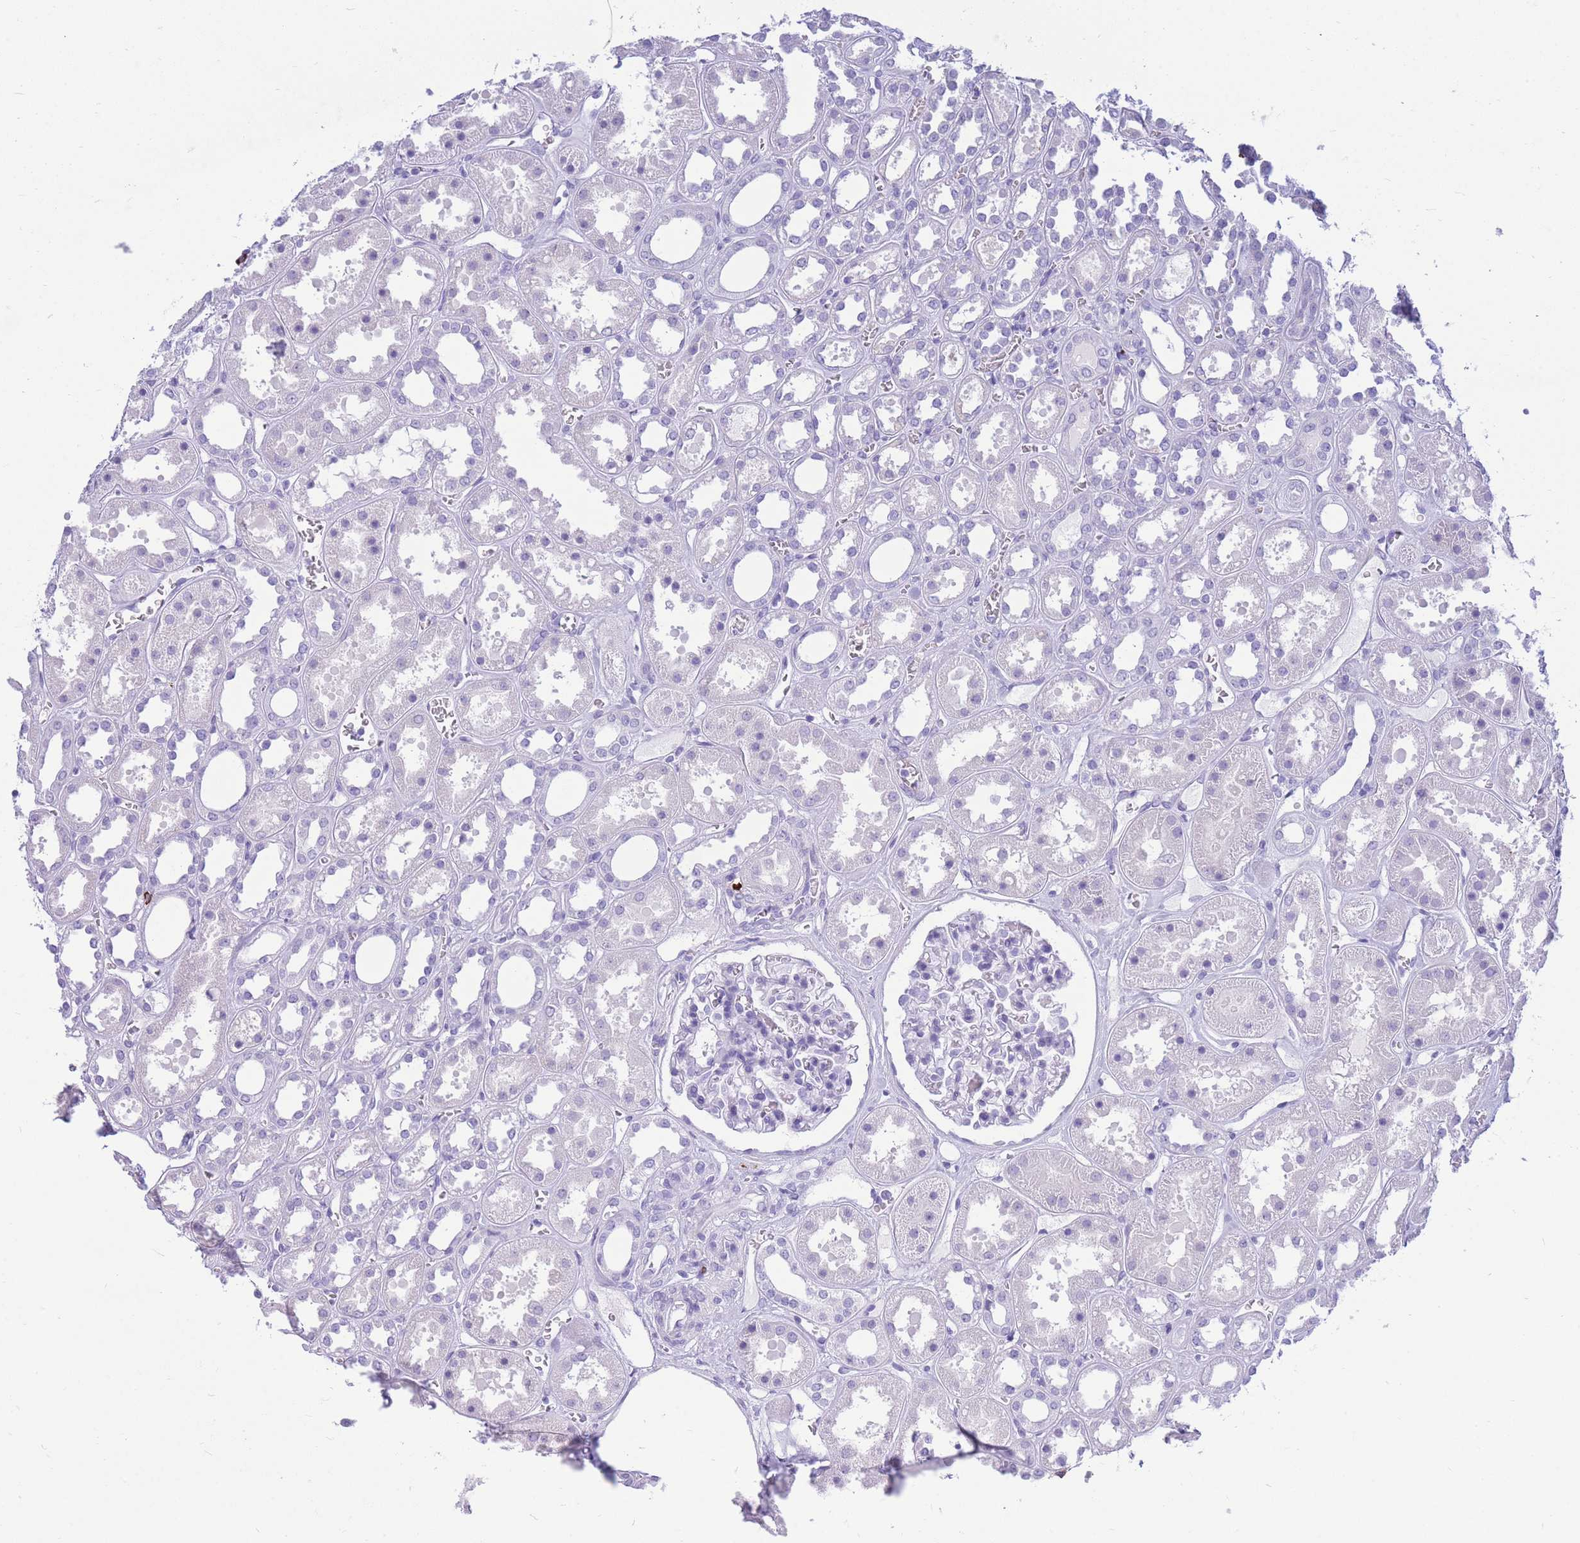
{"staining": {"intensity": "negative", "quantity": "none", "location": "none"}, "tissue": "kidney", "cell_type": "Cells in glomeruli", "image_type": "normal", "snomed": [{"axis": "morphology", "description": "Normal tissue, NOS"}, {"axis": "topography", "description": "Kidney"}], "caption": "The immunohistochemistry (IHC) photomicrograph has no significant staining in cells in glomeruli of kidney. Brightfield microscopy of IHC stained with DAB (3,3'-diaminobenzidine) (brown) and hematoxylin (blue), captured at high magnification.", "gene": "ZFP62", "patient": {"sex": "female", "age": 41}}